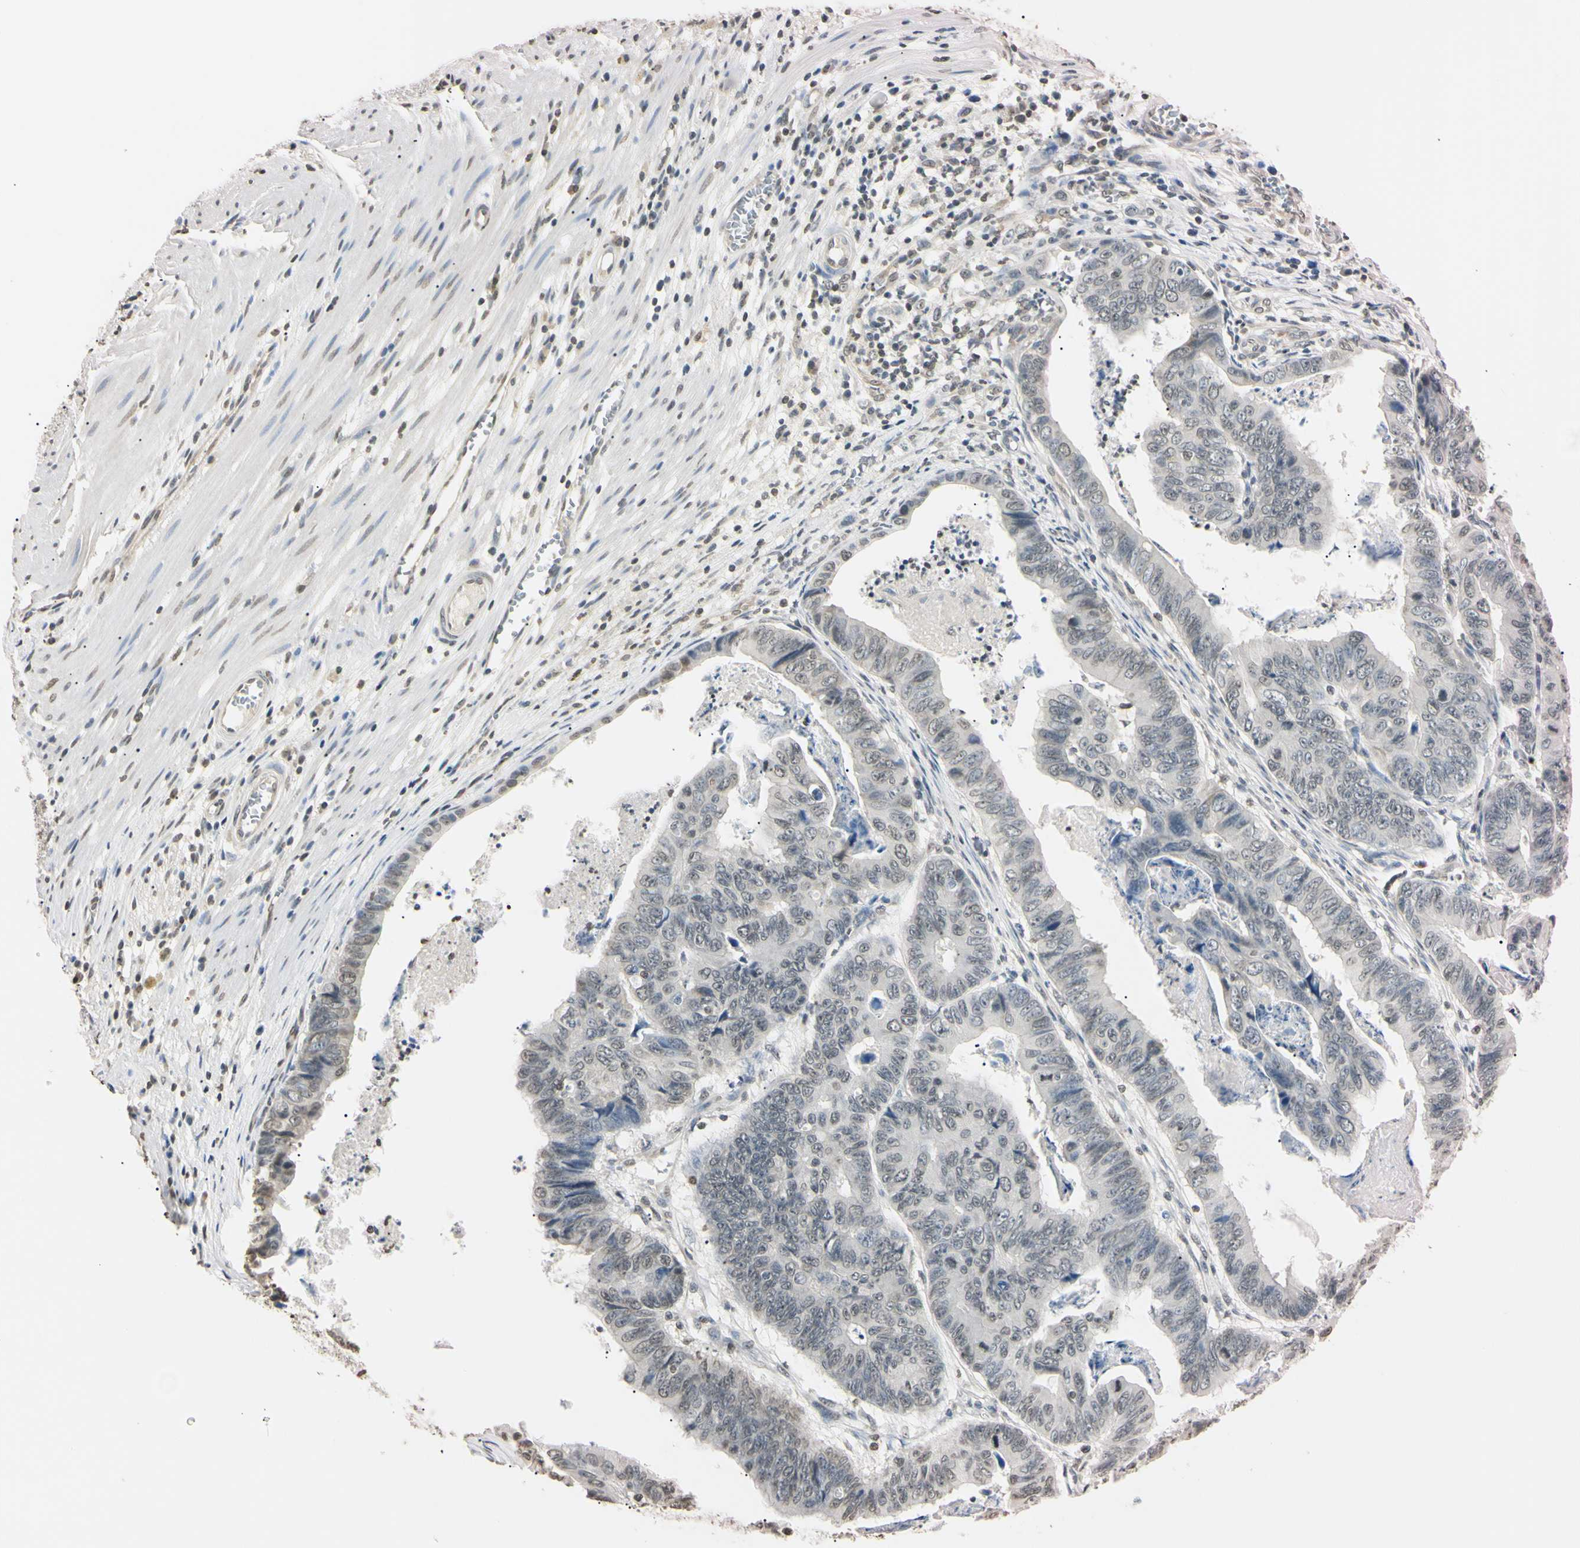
{"staining": {"intensity": "weak", "quantity": "<25%", "location": "nuclear"}, "tissue": "stomach cancer", "cell_type": "Tumor cells", "image_type": "cancer", "snomed": [{"axis": "morphology", "description": "Adenocarcinoma, NOS"}, {"axis": "topography", "description": "Stomach, lower"}], "caption": "Tumor cells are negative for protein expression in human adenocarcinoma (stomach).", "gene": "CDC45", "patient": {"sex": "male", "age": 77}}